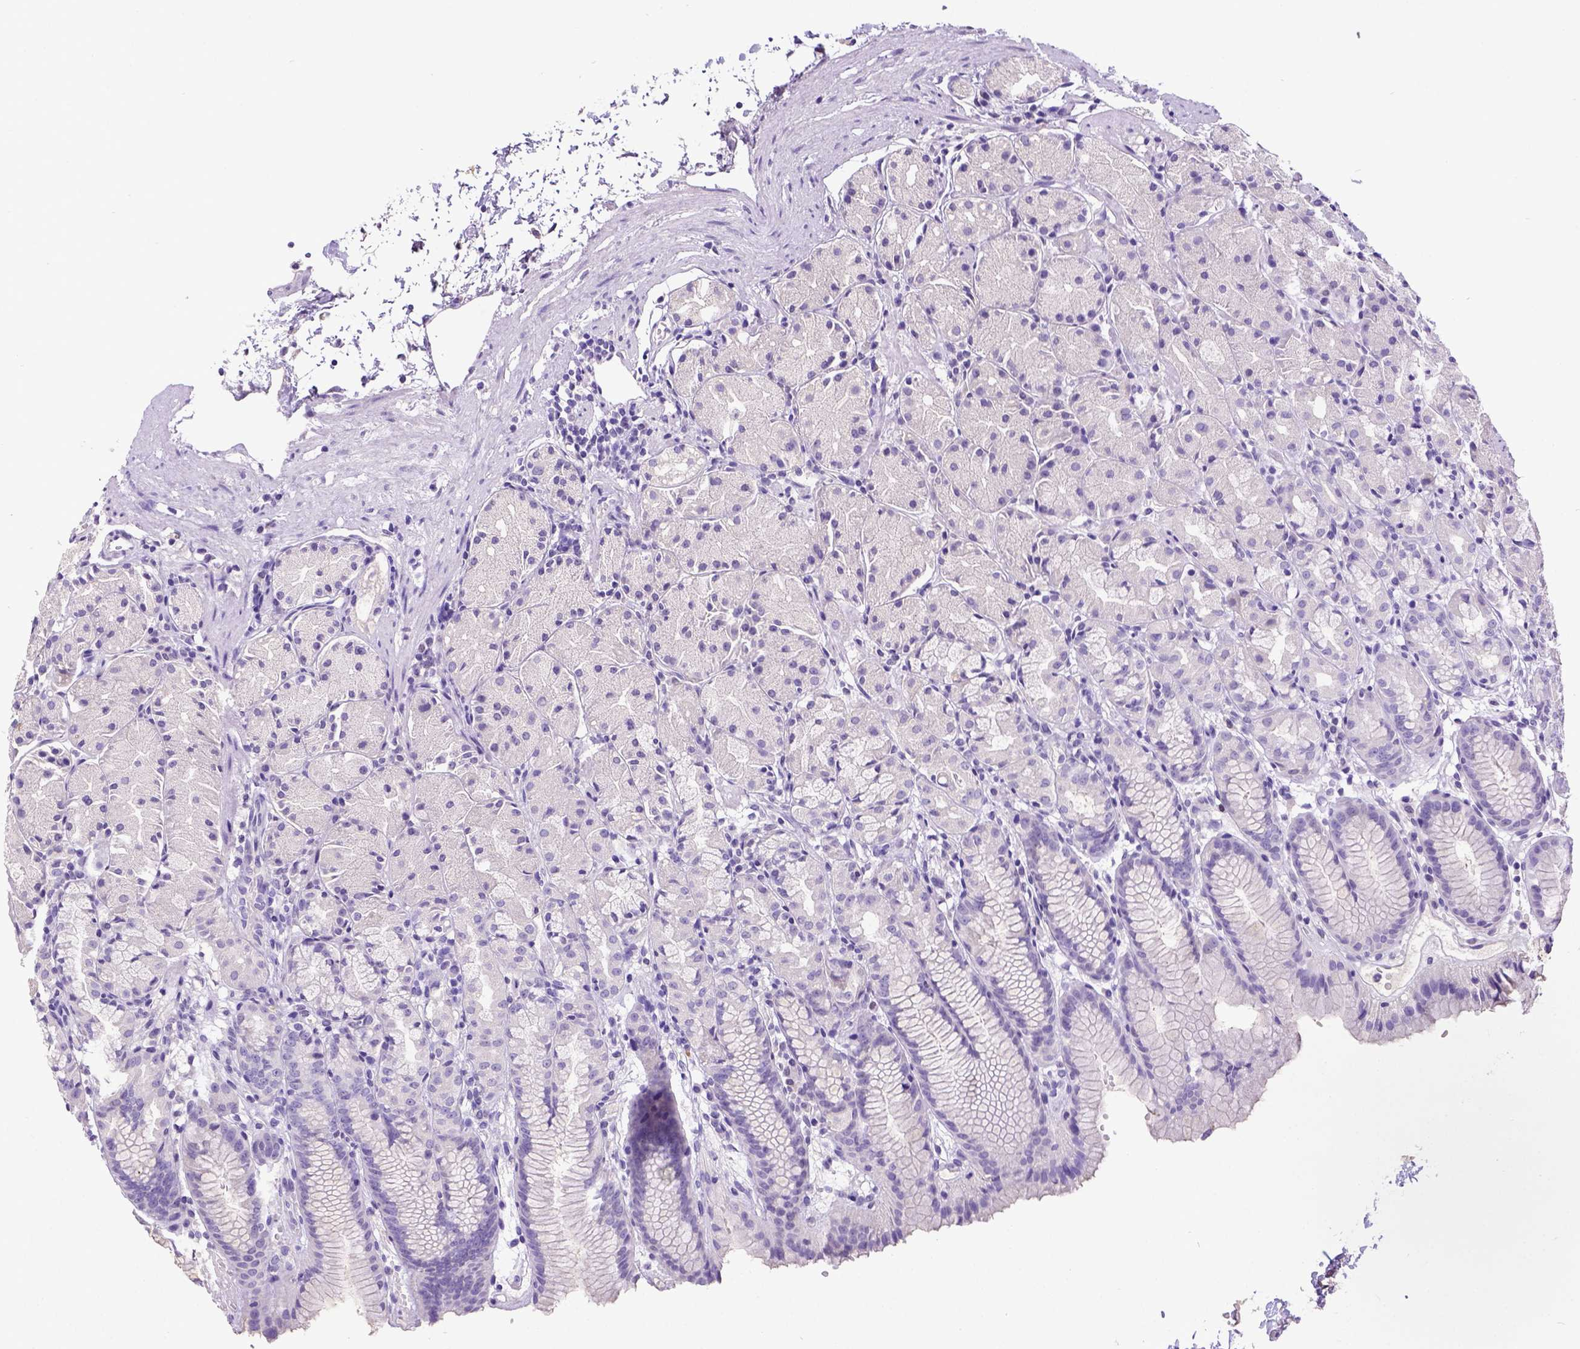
{"staining": {"intensity": "negative", "quantity": "none", "location": "none"}, "tissue": "stomach", "cell_type": "Glandular cells", "image_type": "normal", "snomed": [{"axis": "morphology", "description": "Normal tissue, NOS"}, {"axis": "topography", "description": "Stomach, upper"}], "caption": "The image displays no significant positivity in glandular cells of stomach.", "gene": "ESR1", "patient": {"sex": "male", "age": 47}}